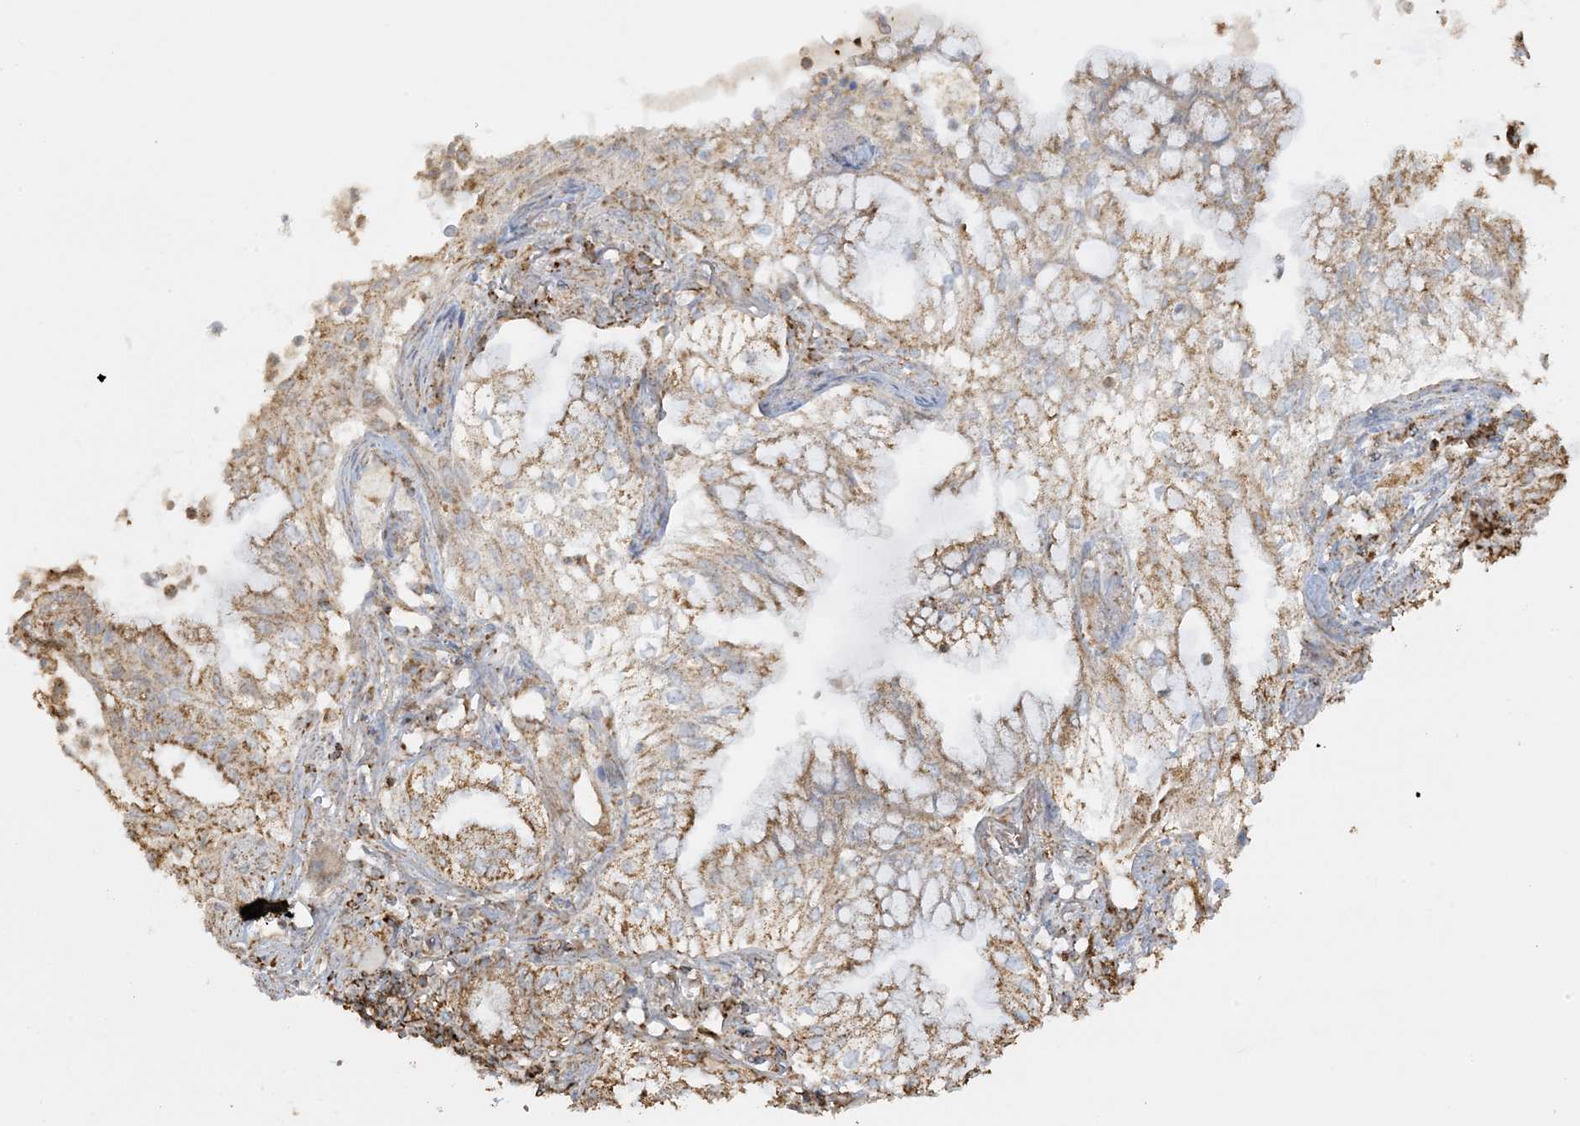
{"staining": {"intensity": "moderate", "quantity": ">75%", "location": "cytoplasmic/membranous"}, "tissue": "lung cancer", "cell_type": "Tumor cells", "image_type": "cancer", "snomed": [{"axis": "morphology", "description": "Adenocarcinoma, NOS"}, {"axis": "topography", "description": "Lung"}], "caption": "IHC (DAB (3,3'-diaminobenzidine)) staining of lung cancer displays moderate cytoplasmic/membranous protein expression in approximately >75% of tumor cells. (Brightfield microscopy of DAB IHC at high magnification).", "gene": "AGA", "patient": {"sex": "female", "age": 70}}